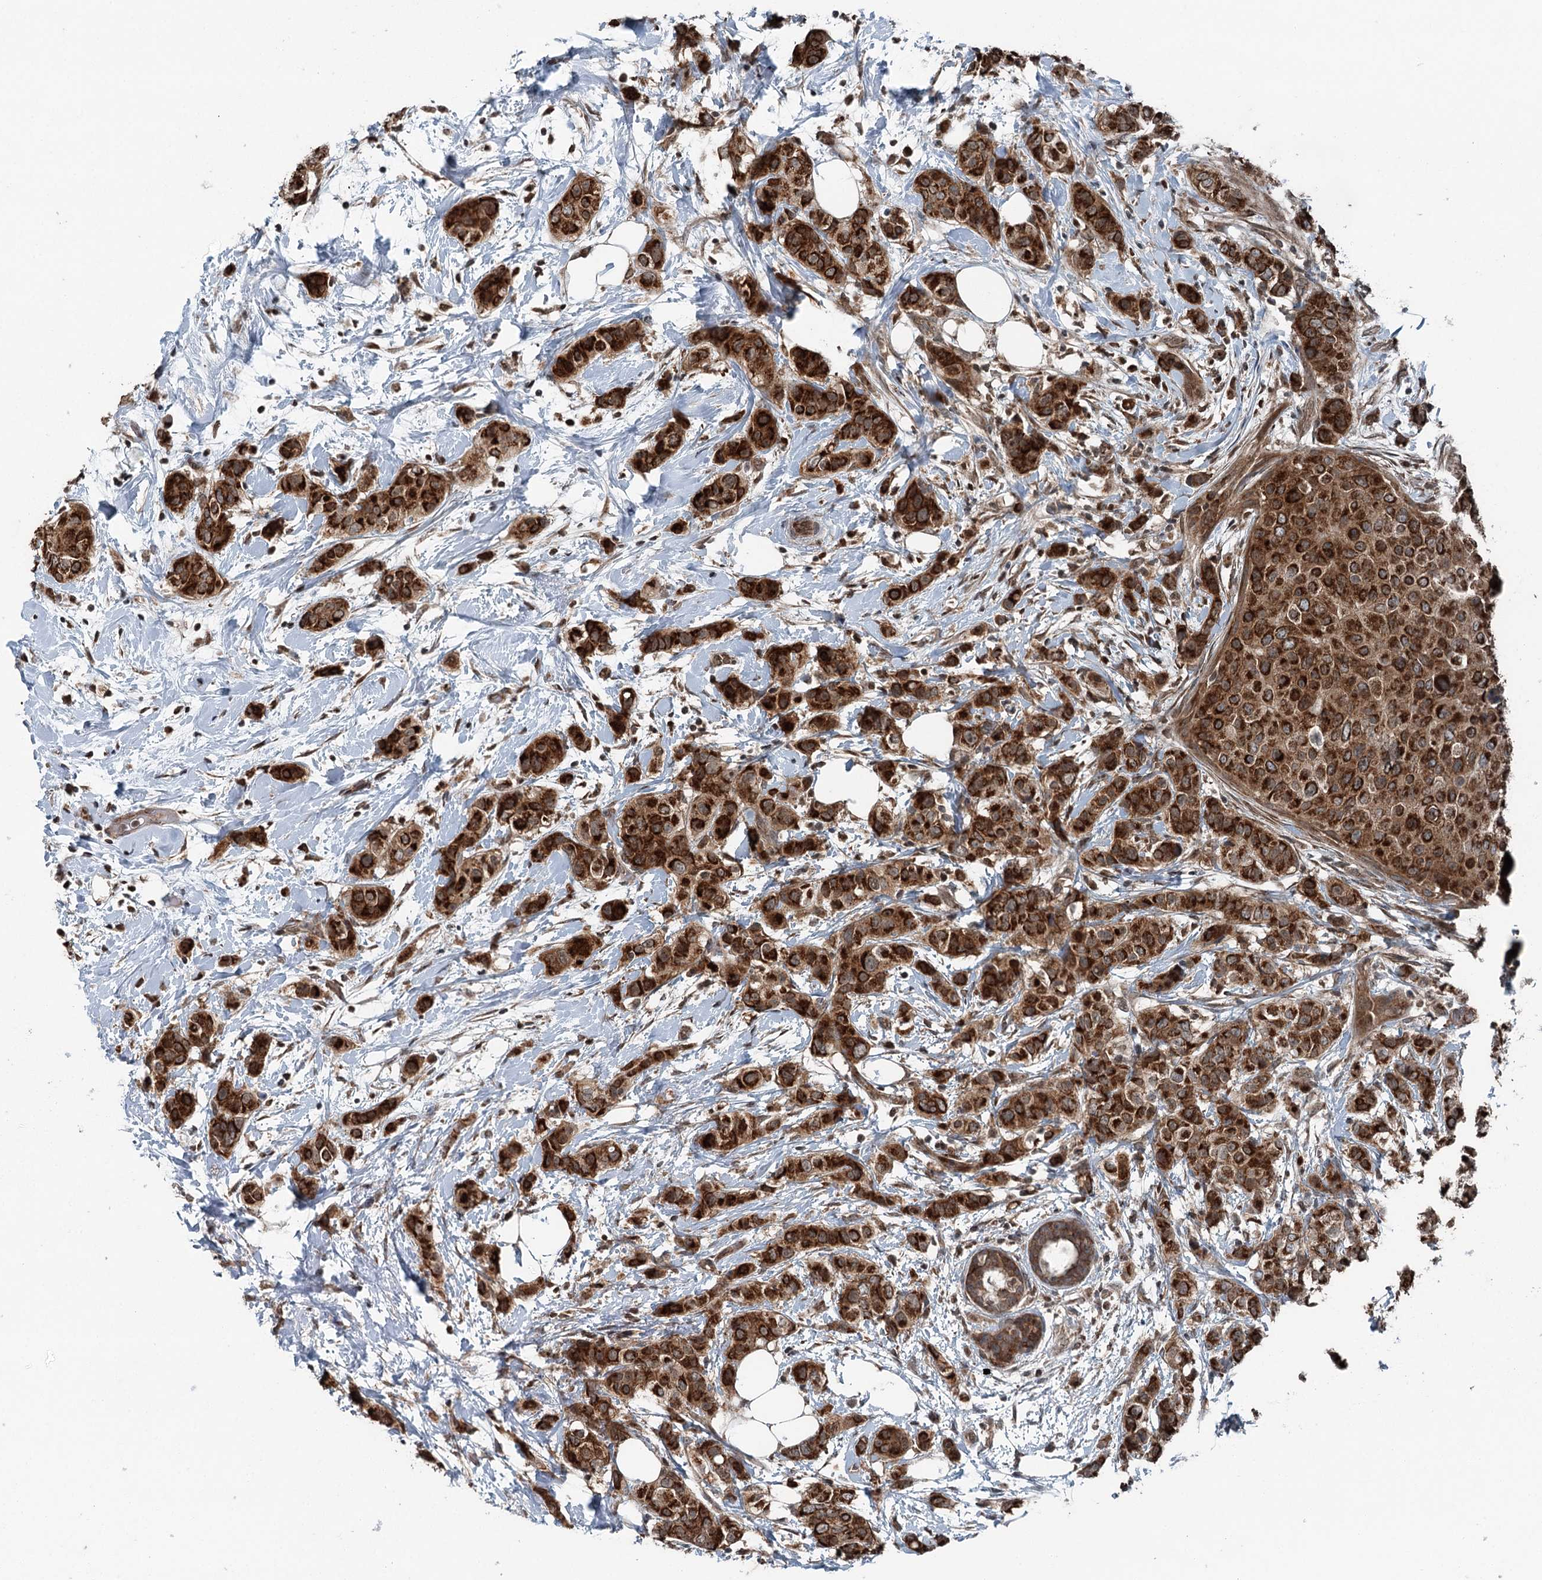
{"staining": {"intensity": "strong", "quantity": ">75%", "location": "cytoplasmic/membranous"}, "tissue": "breast cancer", "cell_type": "Tumor cells", "image_type": "cancer", "snomed": [{"axis": "morphology", "description": "Lobular carcinoma"}, {"axis": "topography", "description": "Breast"}], "caption": "Immunohistochemical staining of human breast cancer displays high levels of strong cytoplasmic/membranous positivity in about >75% of tumor cells.", "gene": "WAPL", "patient": {"sex": "female", "age": 51}}